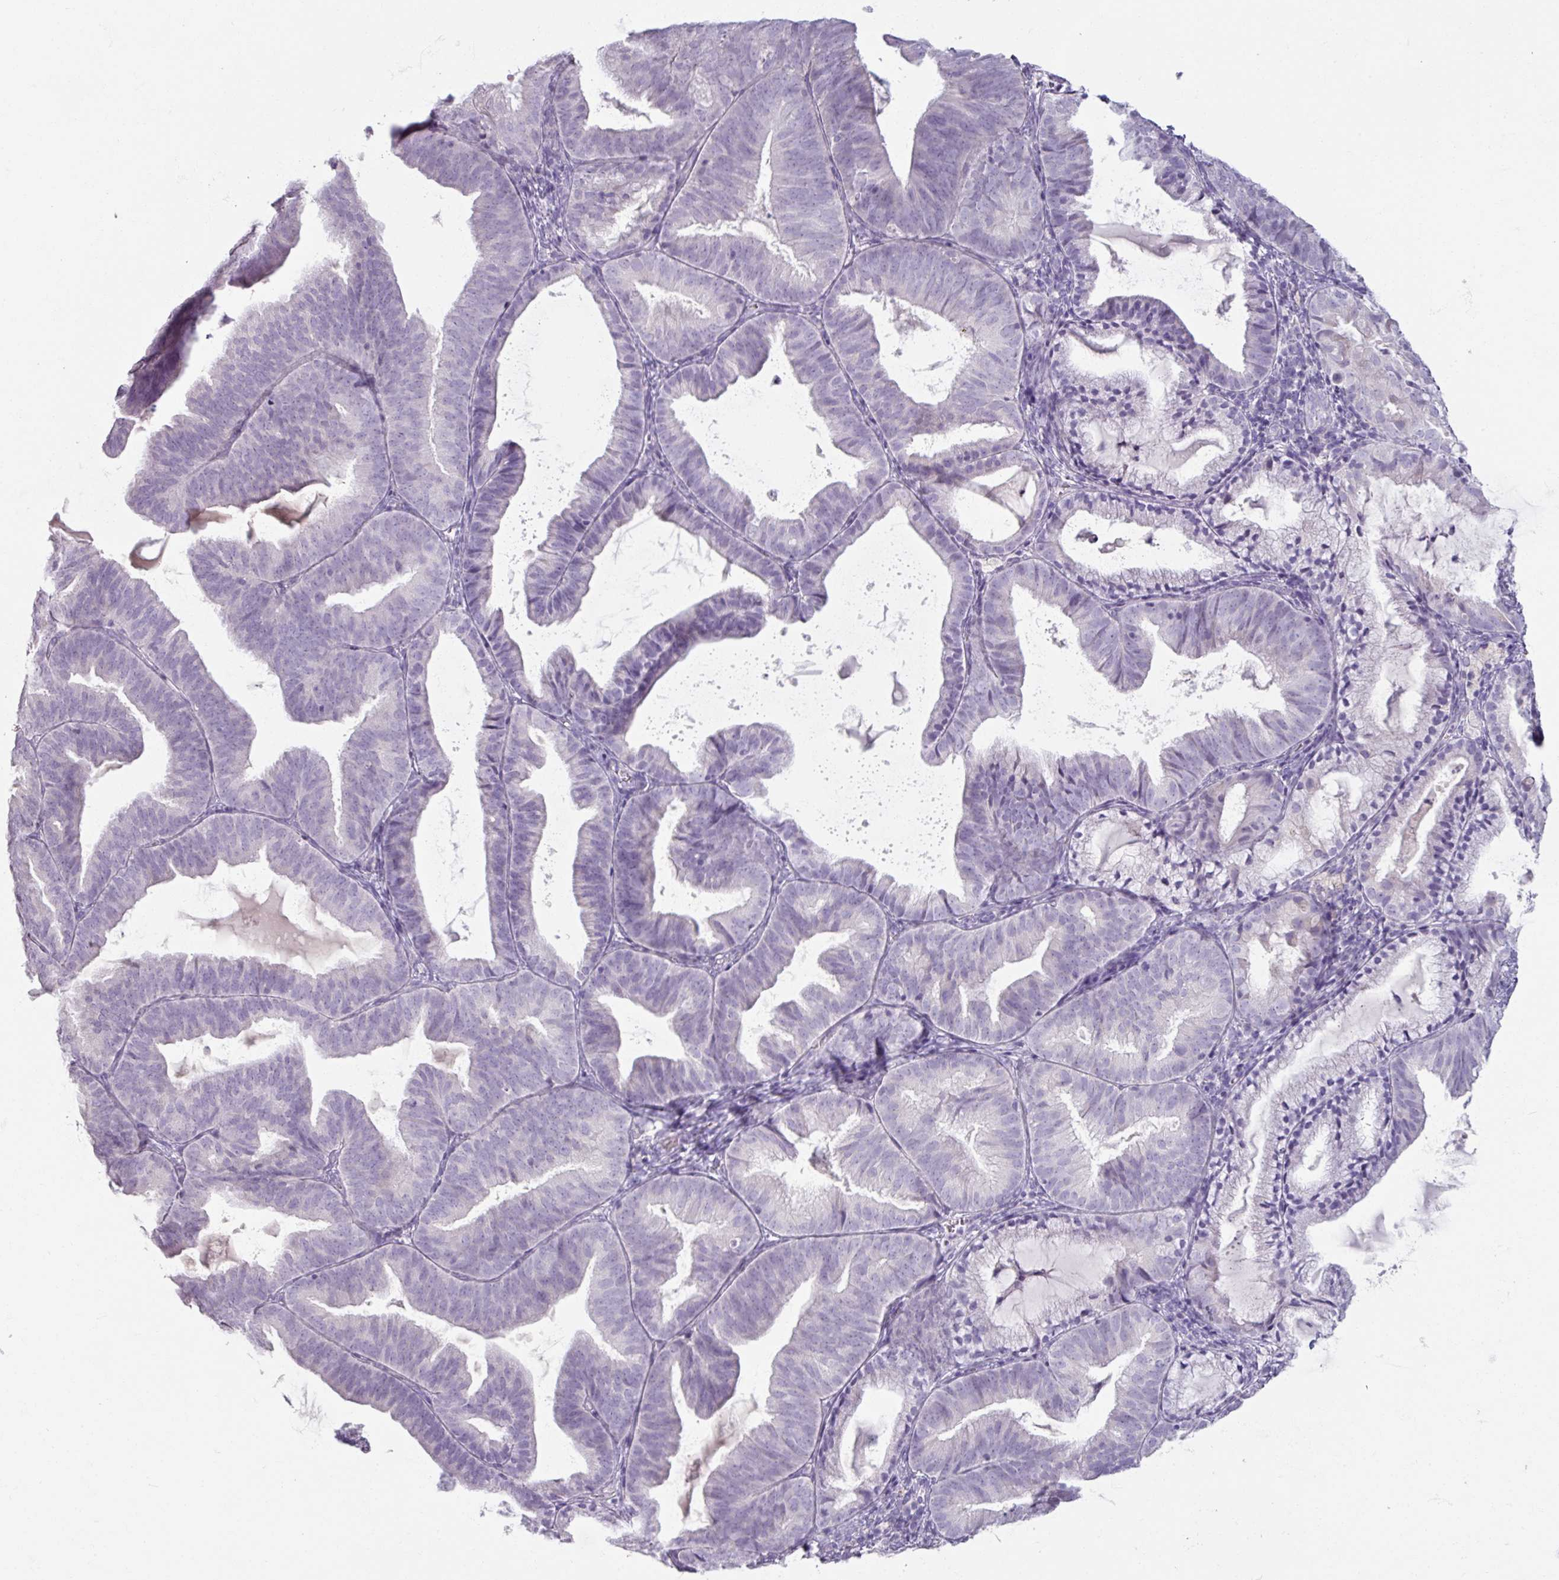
{"staining": {"intensity": "negative", "quantity": "none", "location": "none"}, "tissue": "endometrial cancer", "cell_type": "Tumor cells", "image_type": "cancer", "snomed": [{"axis": "morphology", "description": "Adenocarcinoma, NOS"}, {"axis": "topography", "description": "Endometrium"}], "caption": "Endometrial cancer (adenocarcinoma) was stained to show a protein in brown. There is no significant positivity in tumor cells. (DAB (3,3'-diaminobenzidine) immunohistochemistry (IHC), high magnification).", "gene": "SLC27A5", "patient": {"sex": "female", "age": 80}}